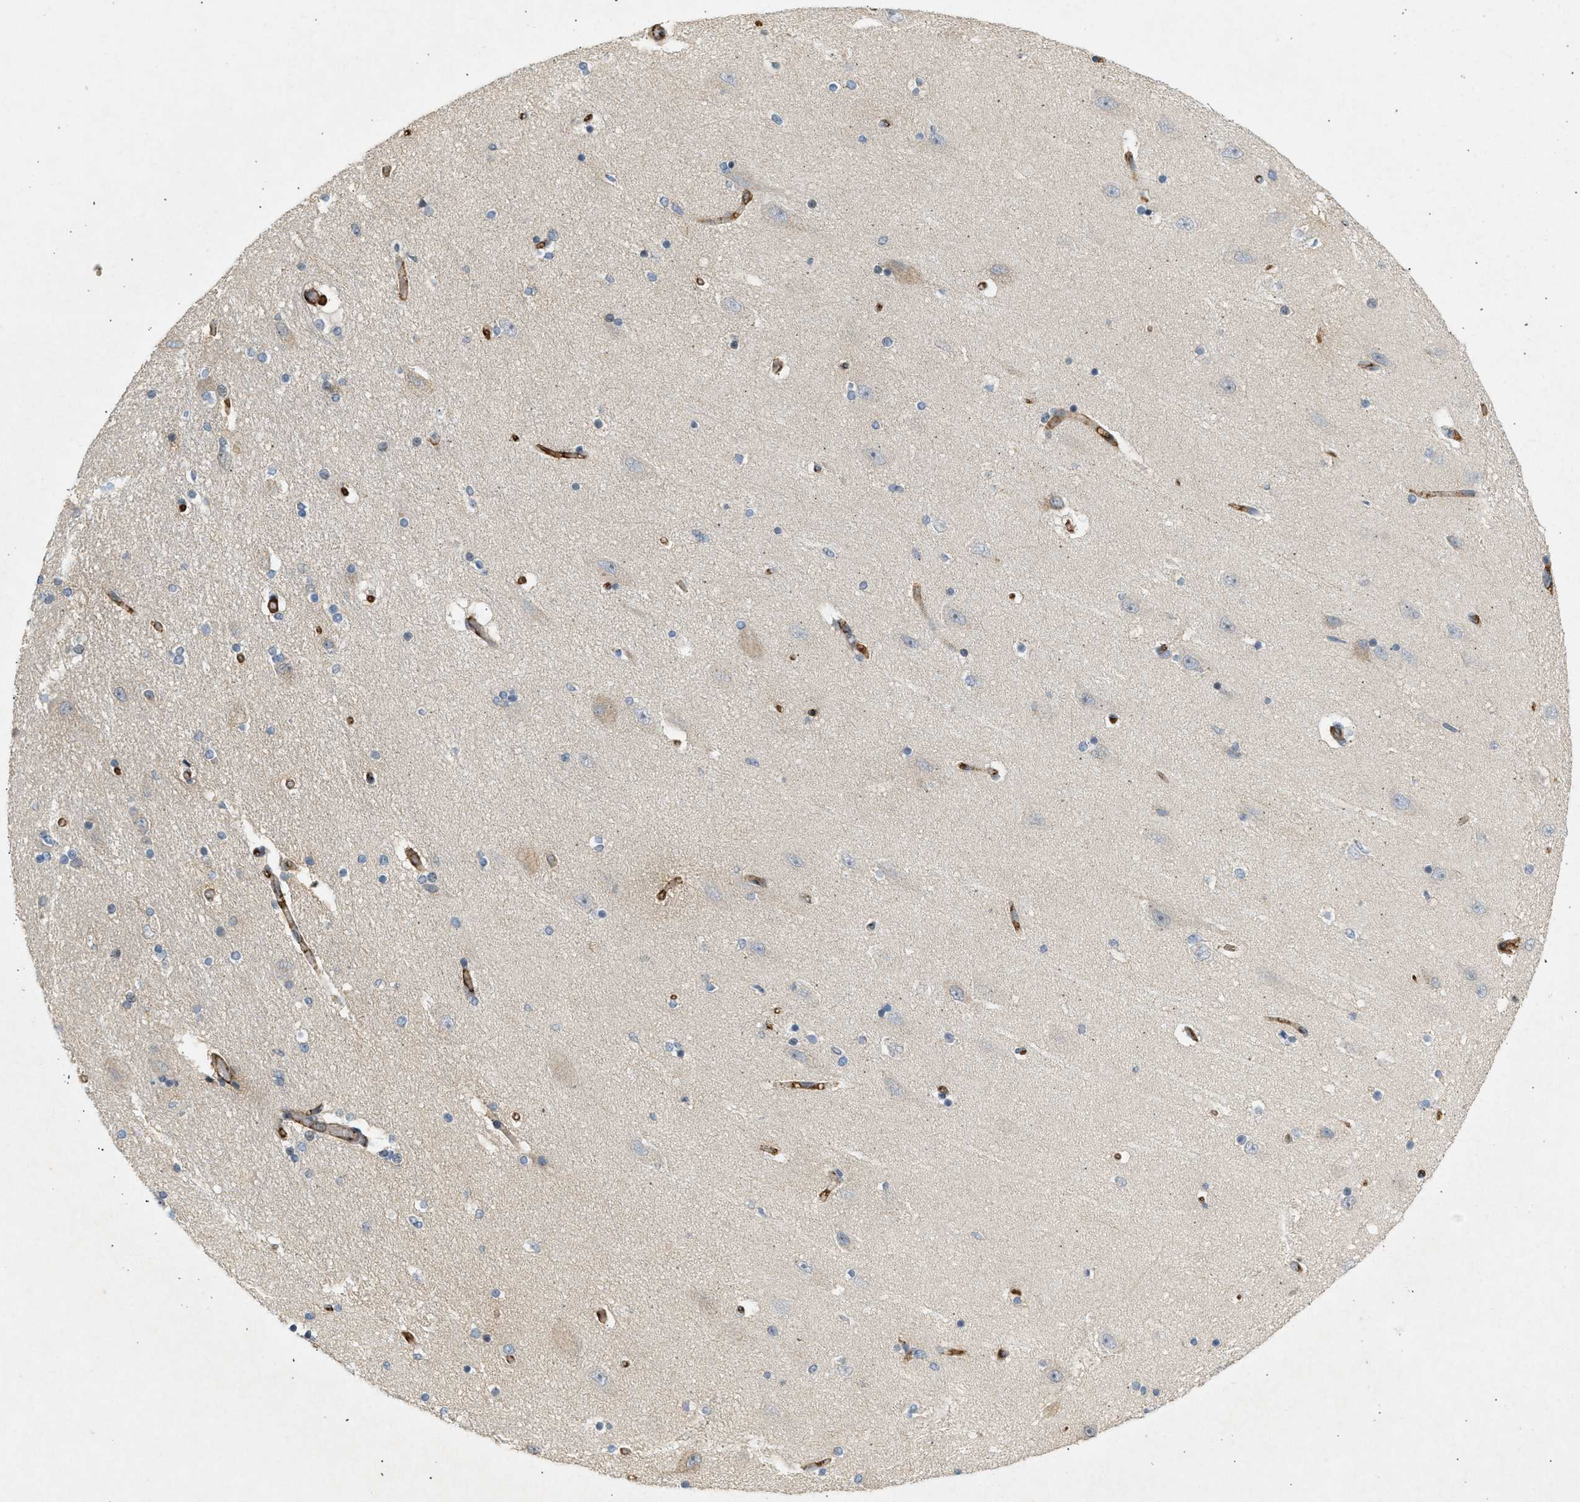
{"staining": {"intensity": "weak", "quantity": "<25%", "location": "cytoplasmic/membranous"}, "tissue": "hippocampus", "cell_type": "Glial cells", "image_type": "normal", "snomed": [{"axis": "morphology", "description": "Normal tissue, NOS"}, {"axis": "topography", "description": "Hippocampus"}], "caption": "Immunohistochemistry photomicrograph of benign hippocampus stained for a protein (brown), which shows no positivity in glial cells.", "gene": "F8", "patient": {"sex": "female", "age": 54}}